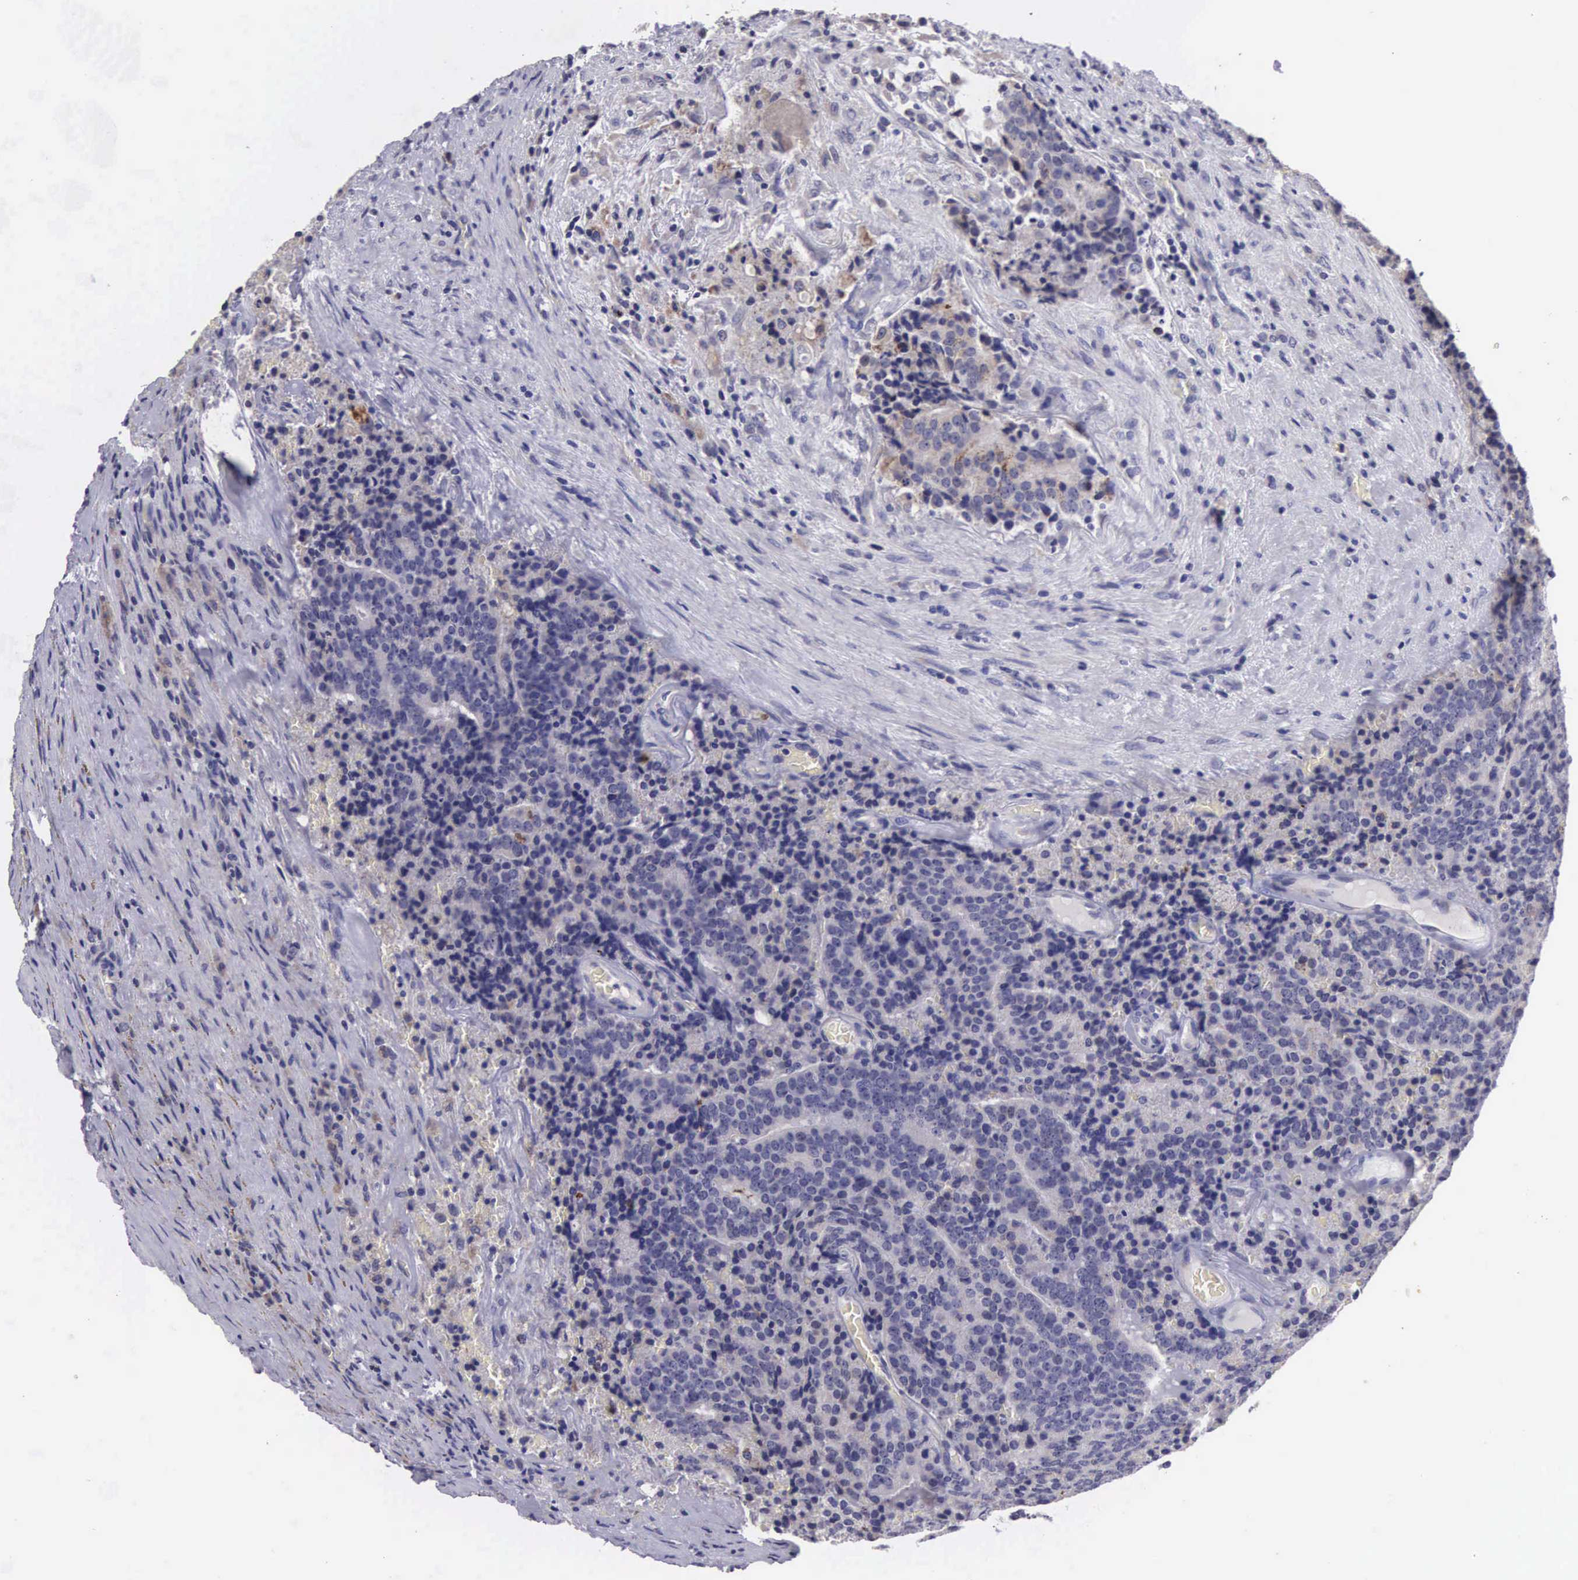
{"staining": {"intensity": "negative", "quantity": "none", "location": "none"}, "tissue": "prostate cancer", "cell_type": "Tumor cells", "image_type": "cancer", "snomed": [{"axis": "morphology", "description": "Adenocarcinoma, Medium grade"}, {"axis": "topography", "description": "Prostate"}], "caption": "Immunohistochemical staining of human prostate cancer displays no significant expression in tumor cells. The staining is performed using DAB brown chromogen with nuclei counter-stained in using hematoxylin.", "gene": "ARG2", "patient": {"sex": "male", "age": 65}}